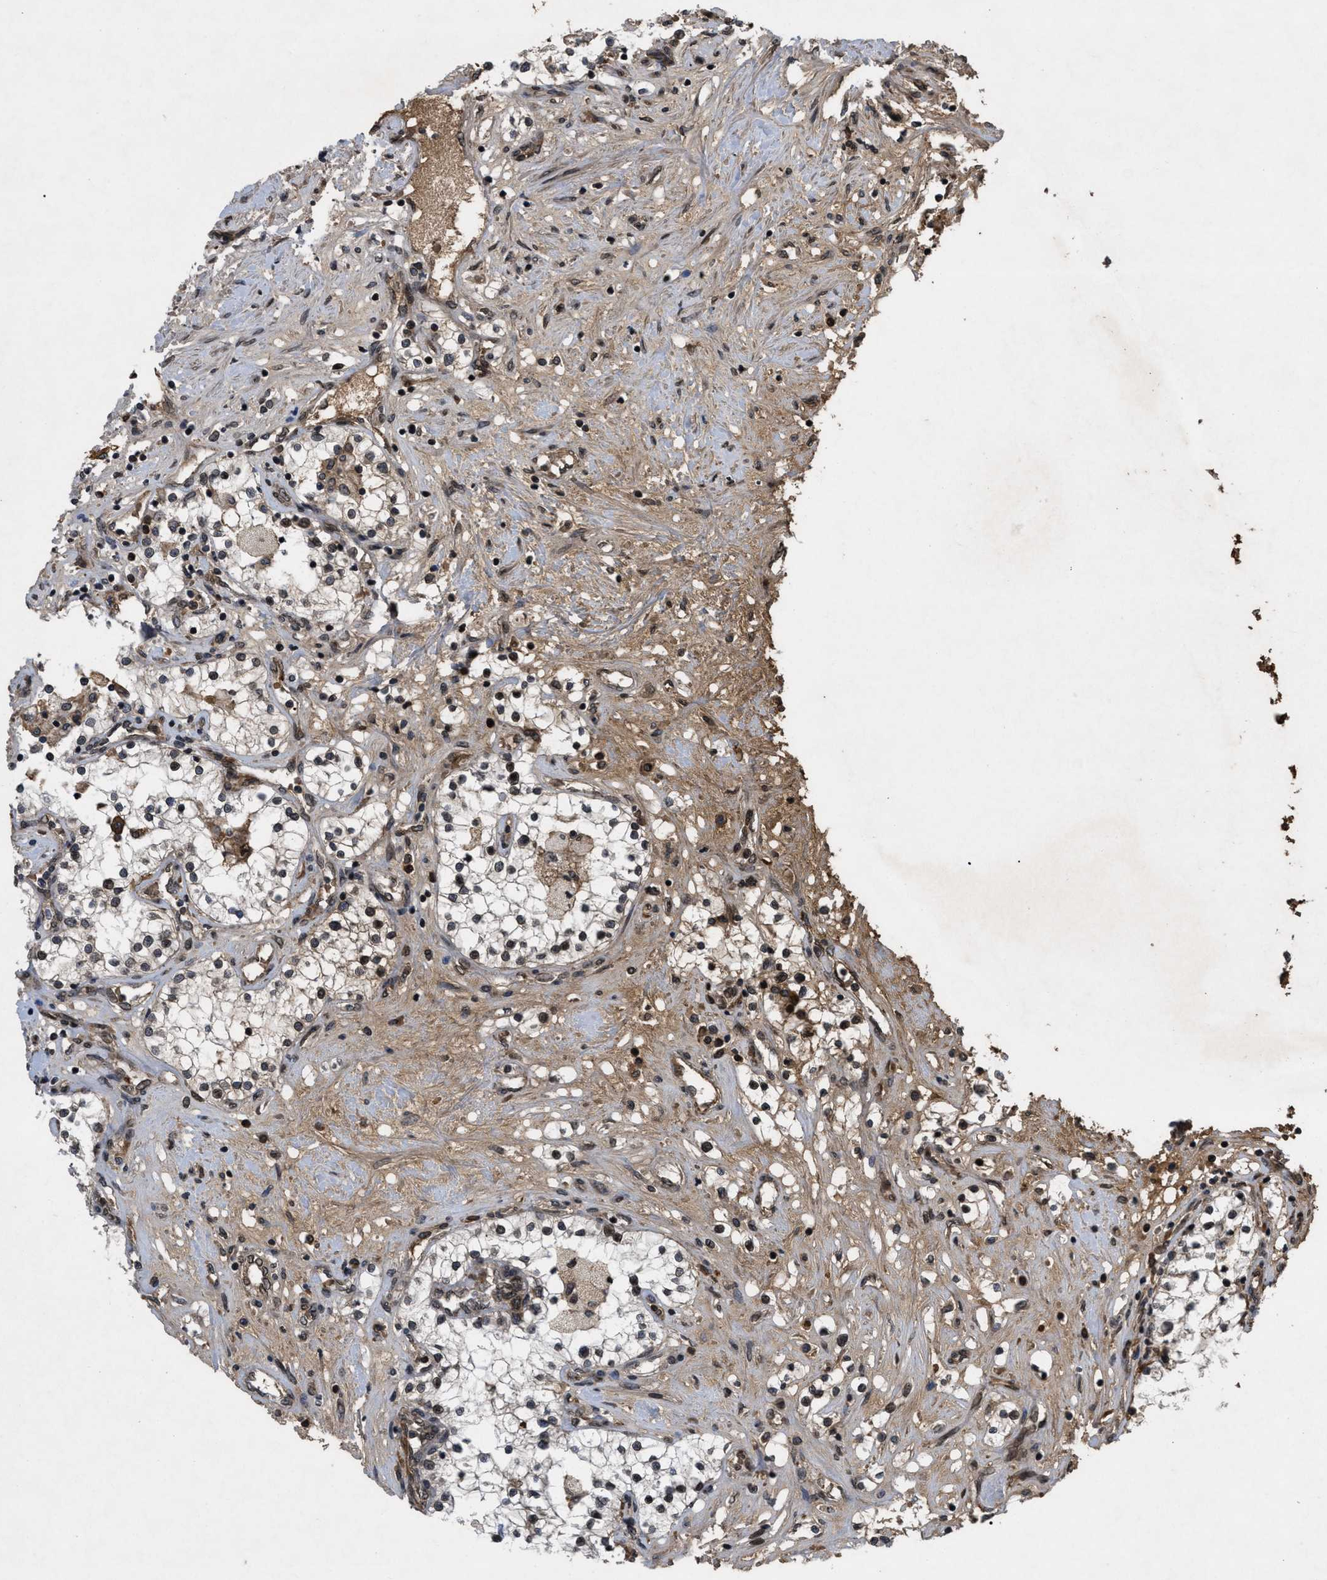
{"staining": {"intensity": "moderate", "quantity": "25%-75%", "location": "nuclear"}, "tissue": "renal cancer", "cell_type": "Tumor cells", "image_type": "cancer", "snomed": [{"axis": "morphology", "description": "Adenocarcinoma, NOS"}, {"axis": "topography", "description": "Kidney"}], "caption": "Moderate nuclear expression for a protein is present in about 25%-75% of tumor cells of renal cancer (adenocarcinoma) using immunohistochemistry (IHC).", "gene": "CRY1", "patient": {"sex": "male", "age": 68}}